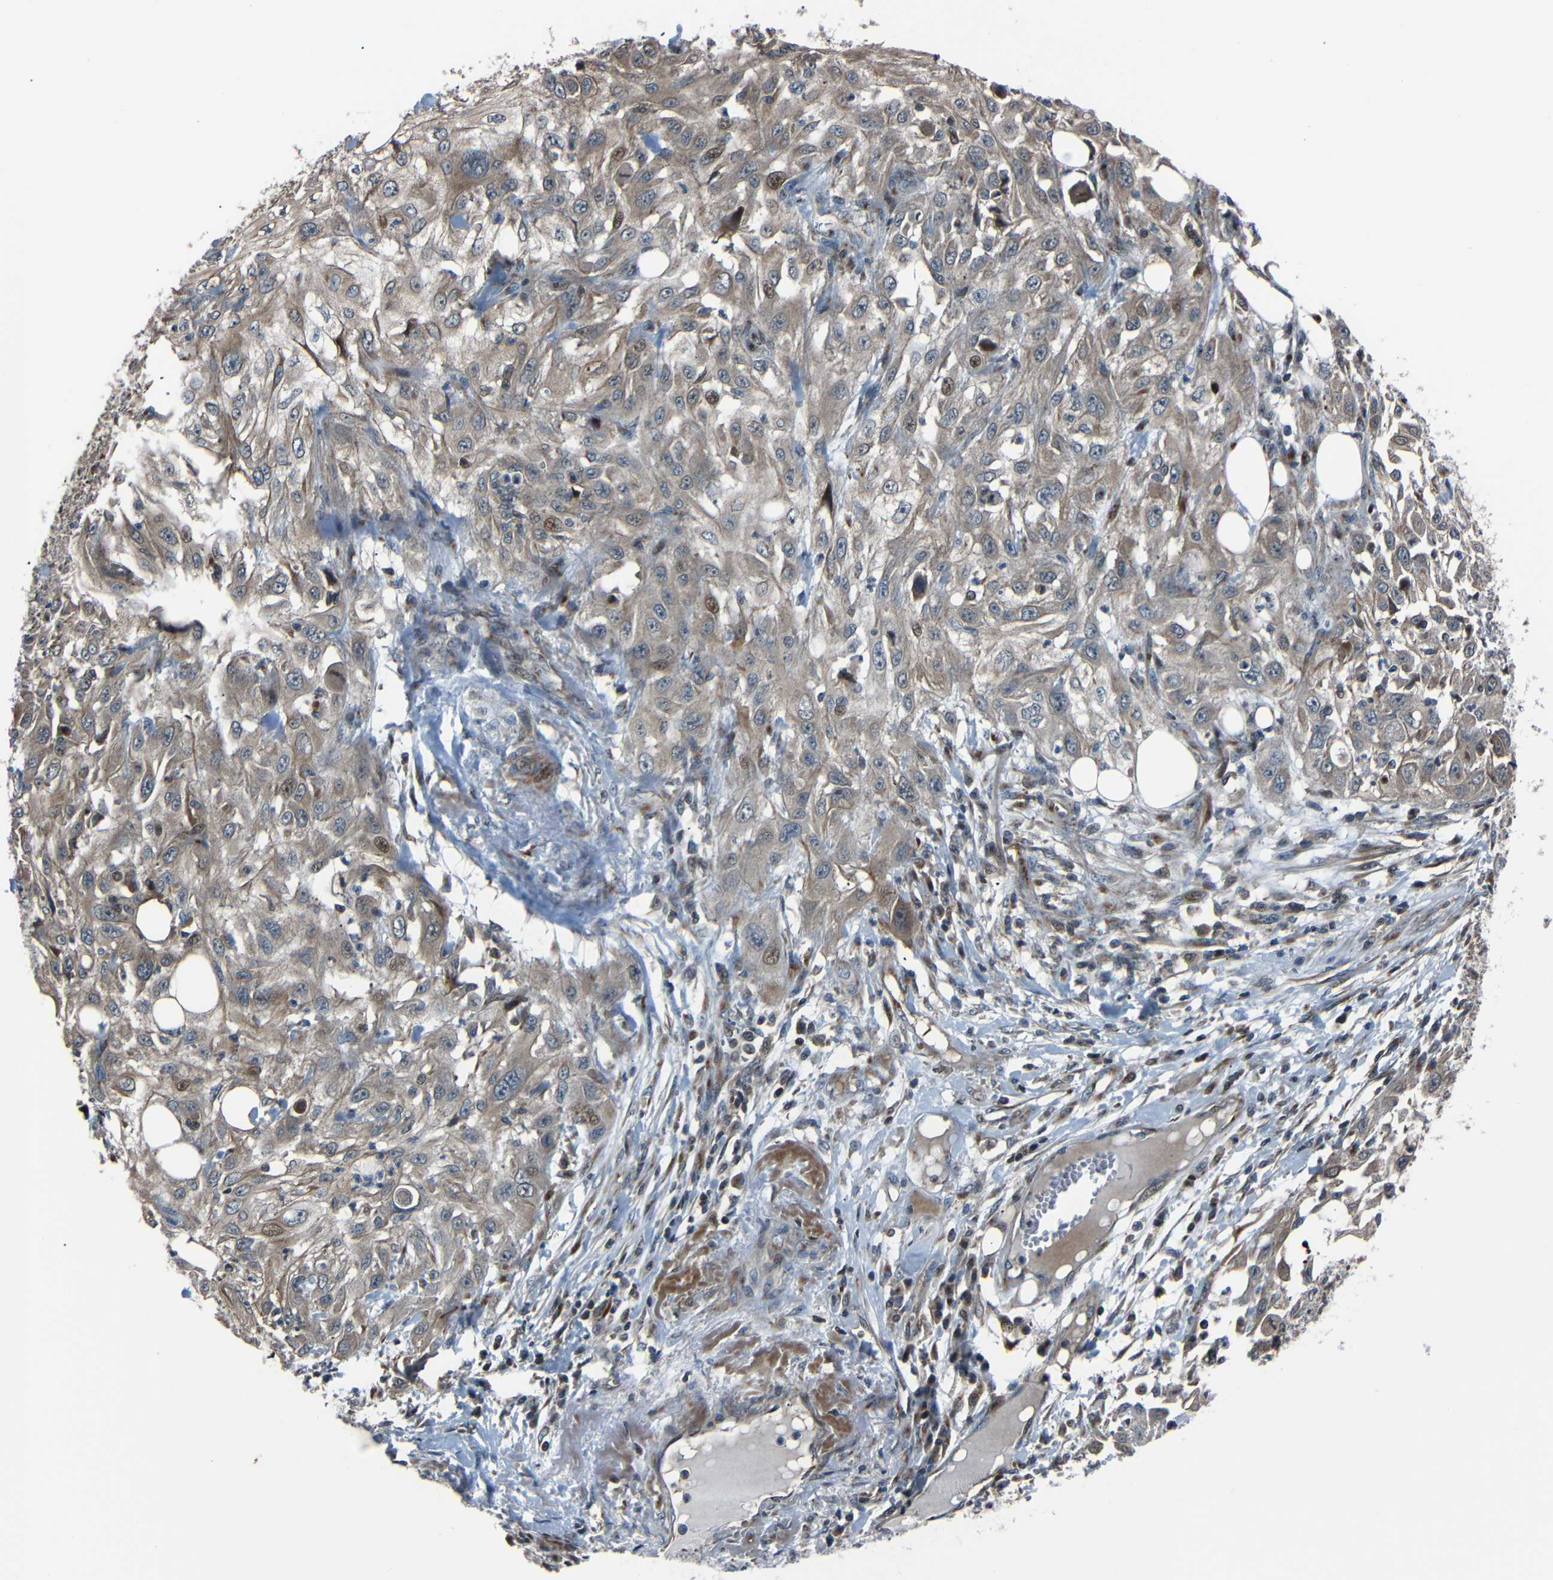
{"staining": {"intensity": "weak", "quantity": ">75%", "location": "cytoplasmic/membranous,nuclear"}, "tissue": "skin cancer", "cell_type": "Tumor cells", "image_type": "cancer", "snomed": [{"axis": "morphology", "description": "Squamous cell carcinoma, NOS"}, {"axis": "topography", "description": "Skin"}], "caption": "Approximately >75% of tumor cells in skin cancer reveal weak cytoplasmic/membranous and nuclear protein expression as visualized by brown immunohistochemical staining.", "gene": "AKAP9", "patient": {"sex": "male", "age": 75}}